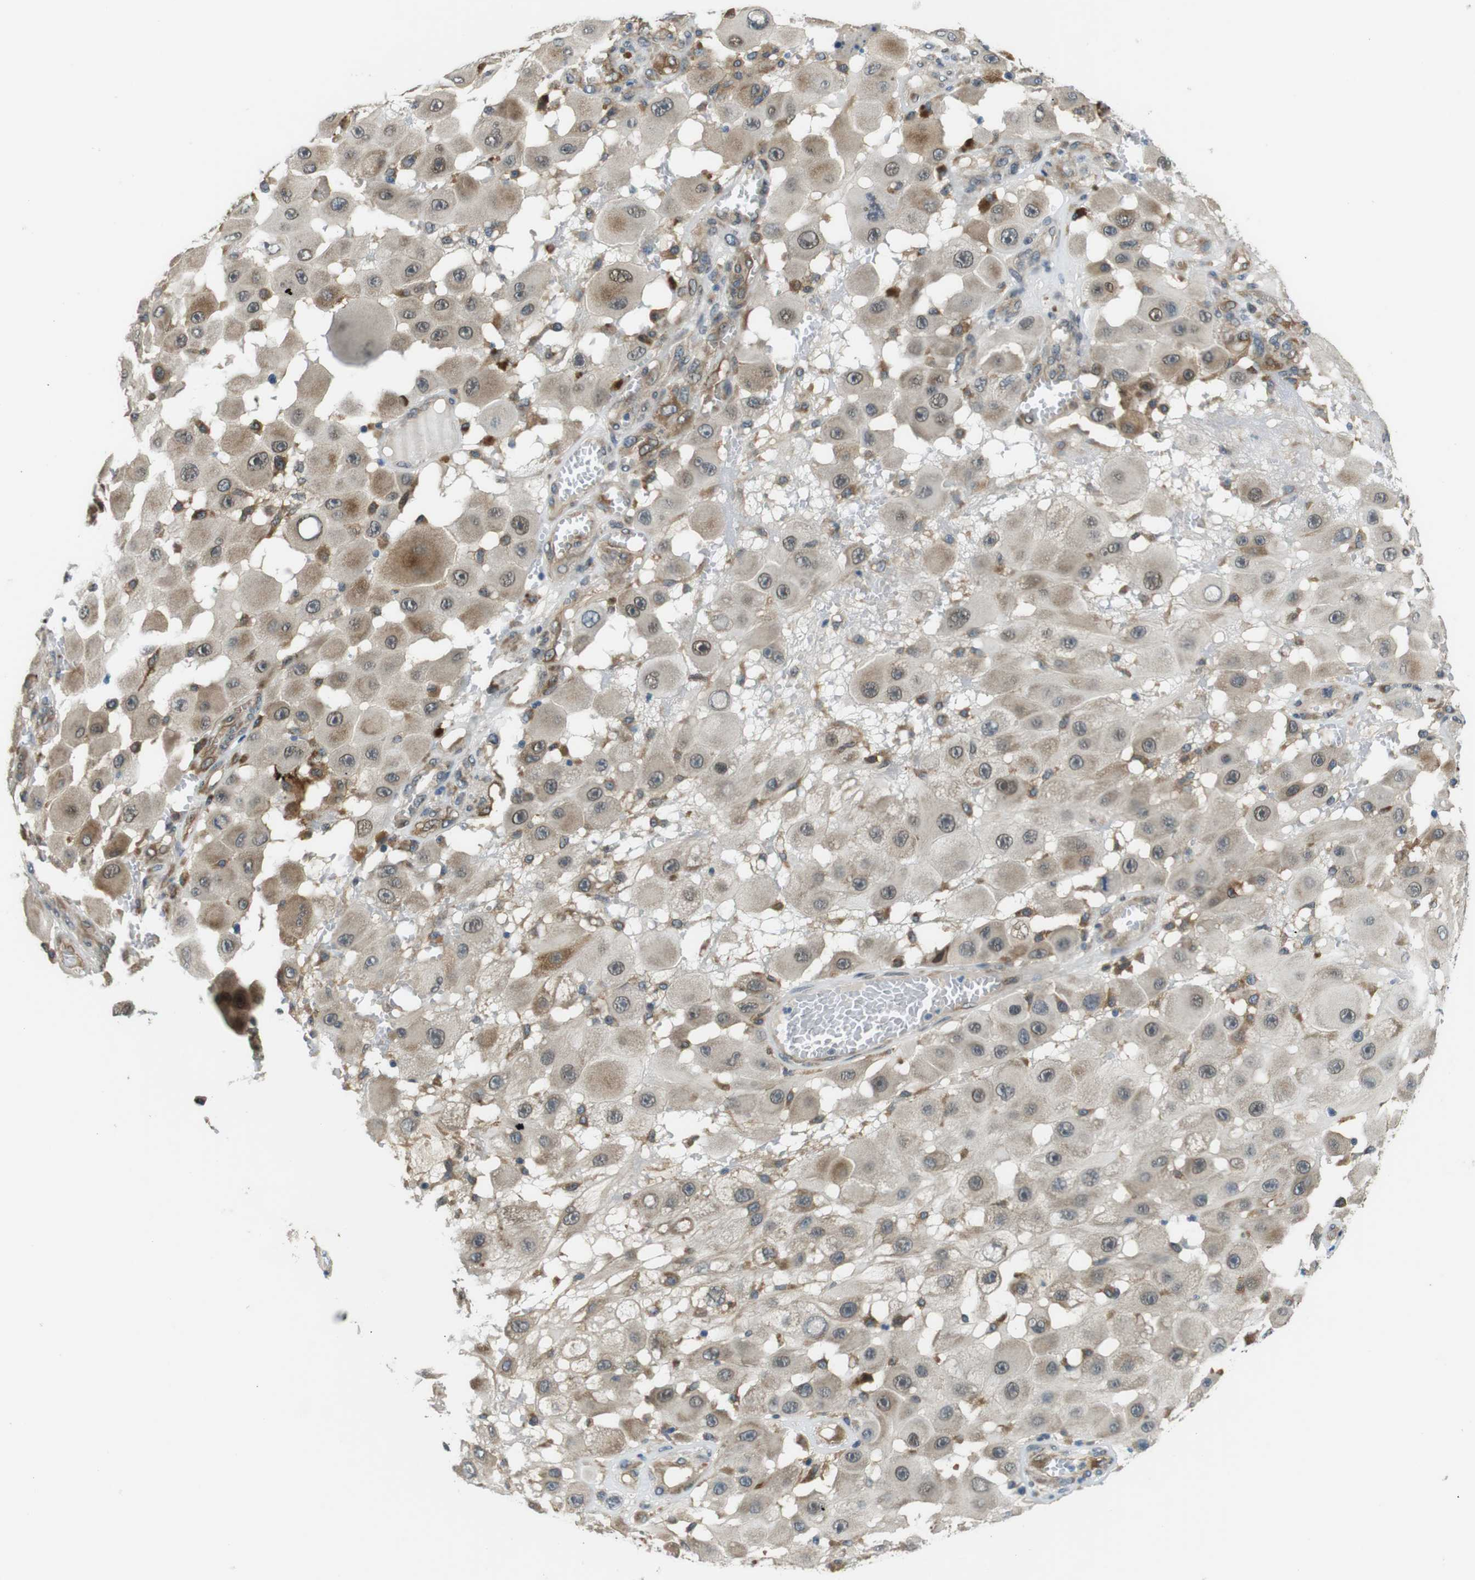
{"staining": {"intensity": "moderate", "quantity": "<25%", "location": "cytoplasmic/membranous,nuclear"}, "tissue": "melanoma", "cell_type": "Tumor cells", "image_type": "cancer", "snomed": [{"axis": "morphology", "description": "Malignant melanoma, NOS"}, {"axis": "topography", "description": "Skin"}], "caption": "Immunohistochemistry photomicrograph of neoplastic tissue: human melanoma stained using IHC reveals low levels of moderate protein expression localized specifically in the cytoplasmic/membranous and nuclear of tumor cells, appearing as a cytoplasmic/membranous and nuclear brown color.", "gene": "PALD1", "patient": {"sex": "female", "age": 81}}